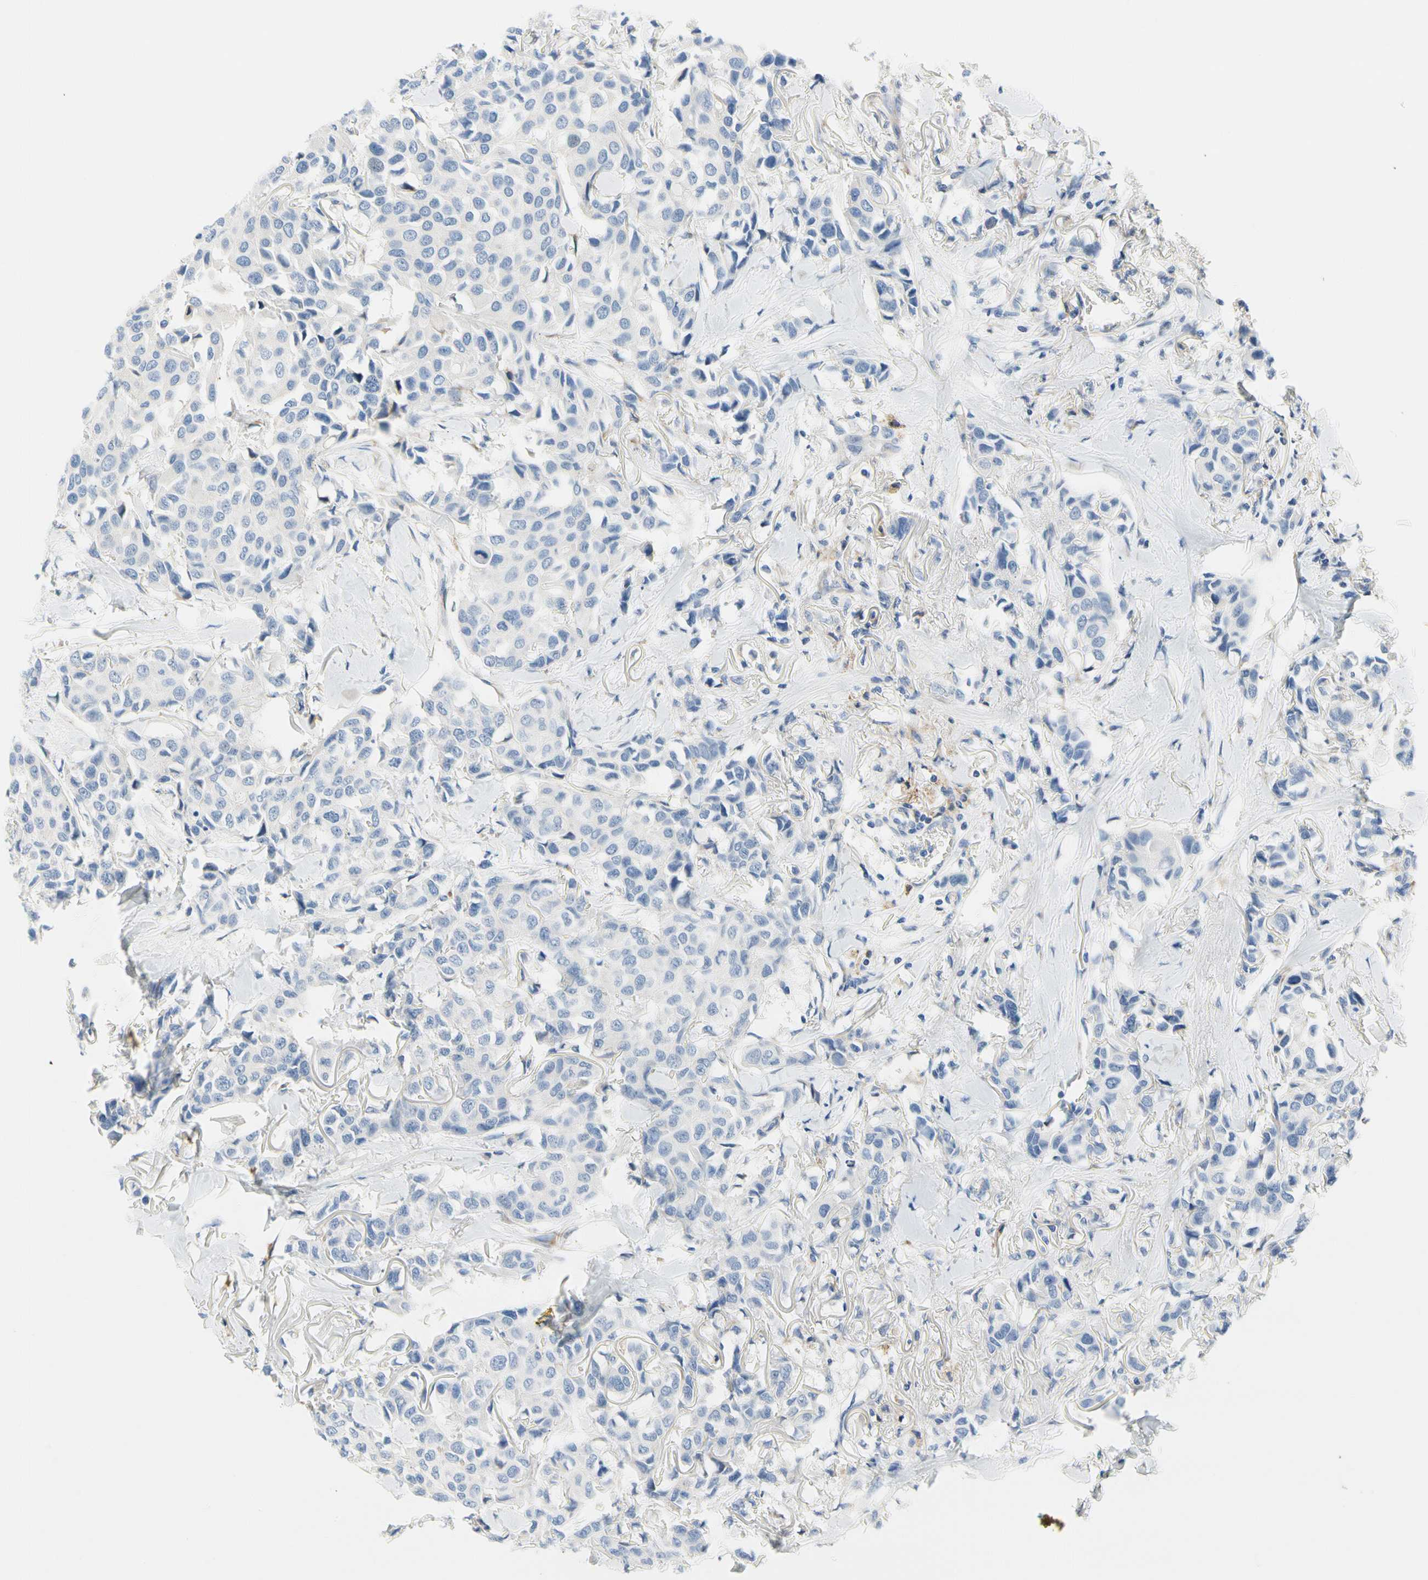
{"staining": {"intensity": "negative", "quantity": "none", "location": "none"}, "tissue": "breast cancer", "cell_type": "Tumor cells", "image_type": "cancer", "snomed": [{"axis": "morphology", "description": "Duct carcinoma"}, {"axis": "topography", "description": "Breast"}], "caption": "Breast infiltrating ductal carcinoma was stained to show a protein in brown. There is no significant positivity in tumor cells.", "gene": "STXBP1", "patient": {"sex": "female", "age": 80}}